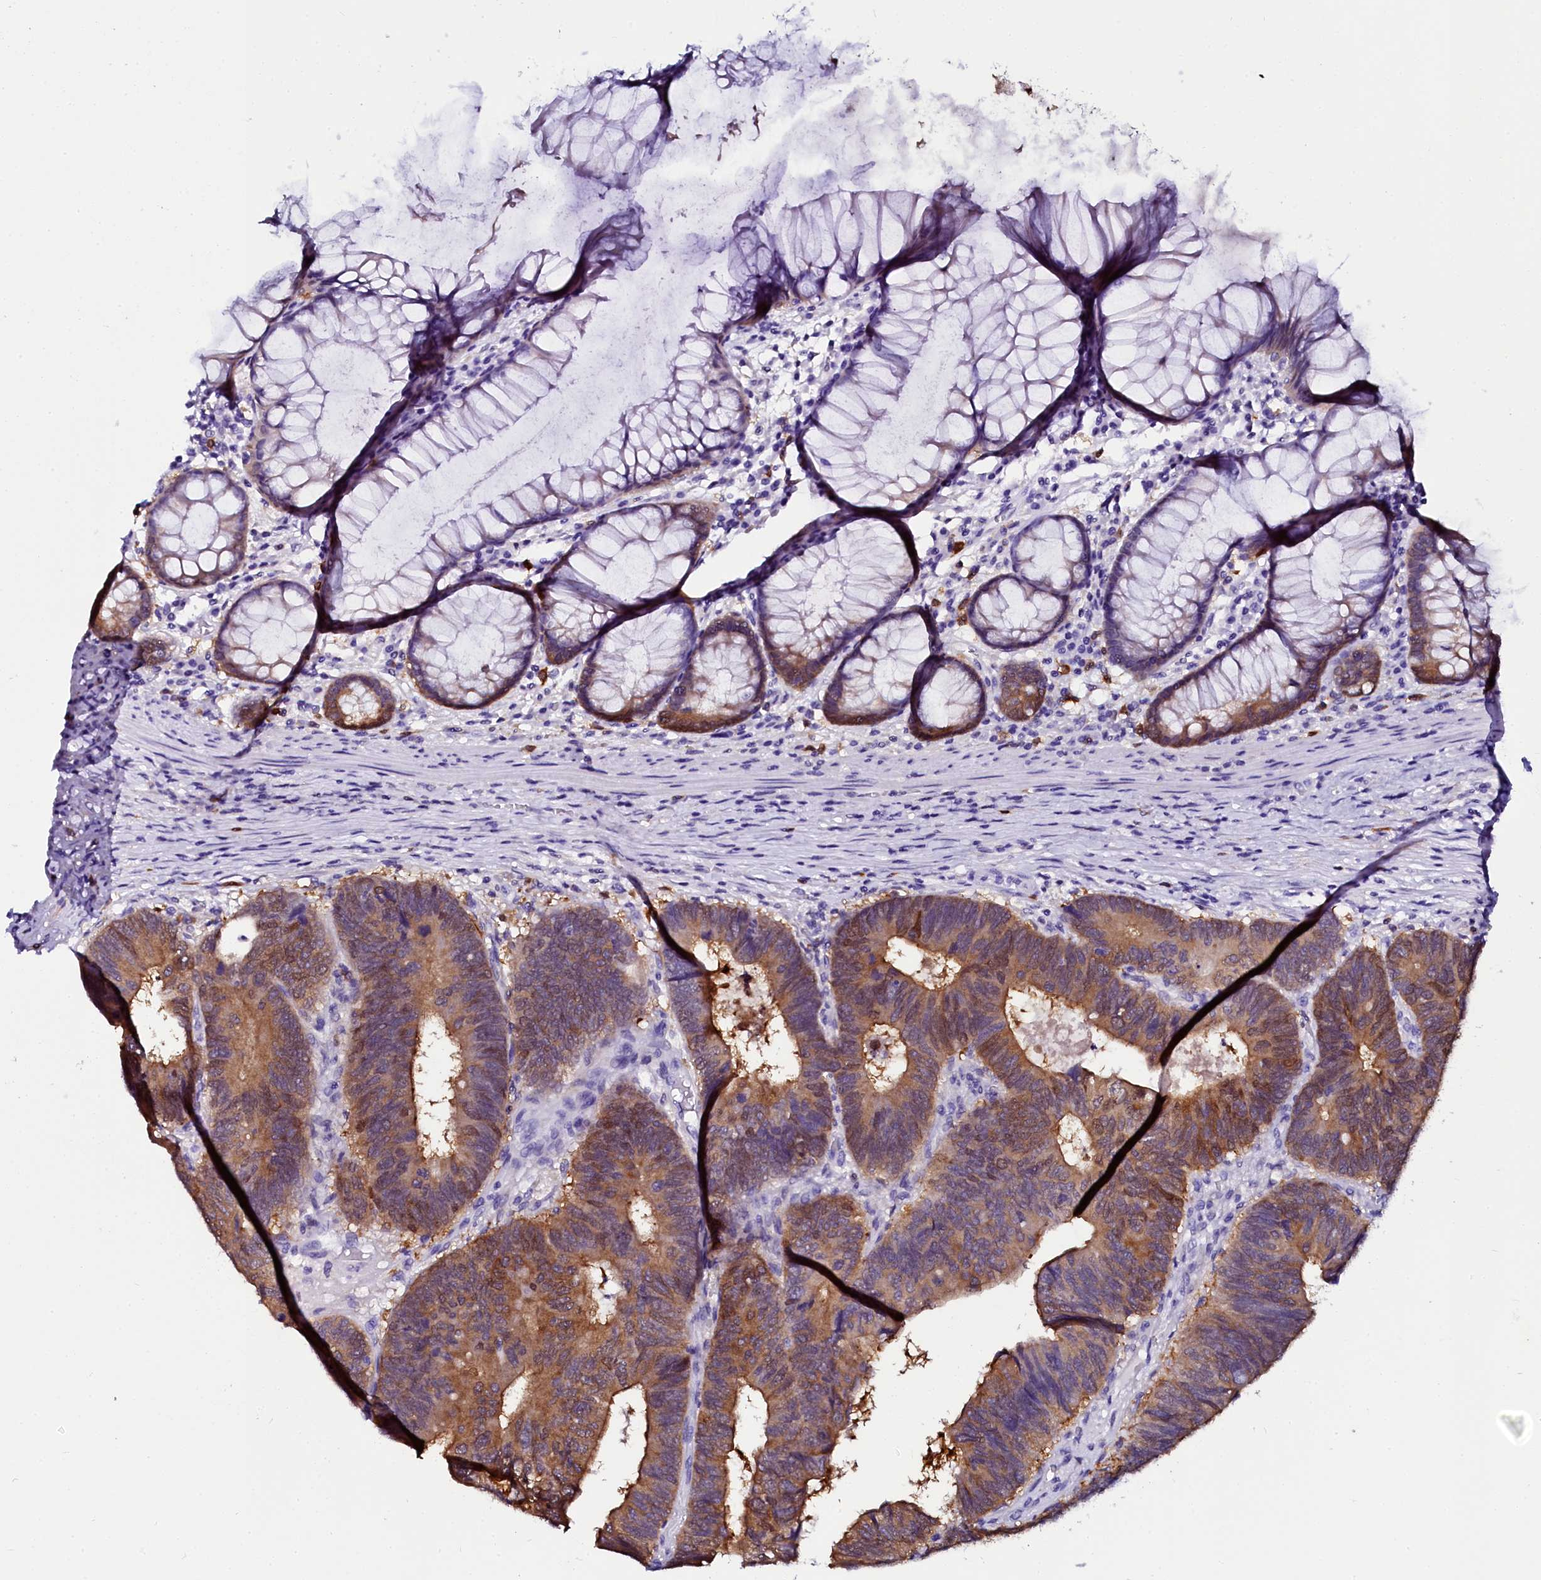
{"staining": {"intensity": "moderate", "quantity": ">75%", "location": "cytoplasmic/membranous"}, "tissue": "colorectal cancer", "cell_type": "Tumor cells", "image_type": "cancer", "snomed": [{"axis": "morphology", "description": "Adenocarcinoma, NOS"}, {"axis": "topography", "description": "Colon"}], "caption": "Immunohistochemical staining of human colorectal cancer (adenocarcinoma) demonstrates medium levels of moderate cytoplasmic/membranous protein positivity in approximately >75% of tumor cells.", "gene": "SORD", "patient": {"sex": "female", "age": 67}}